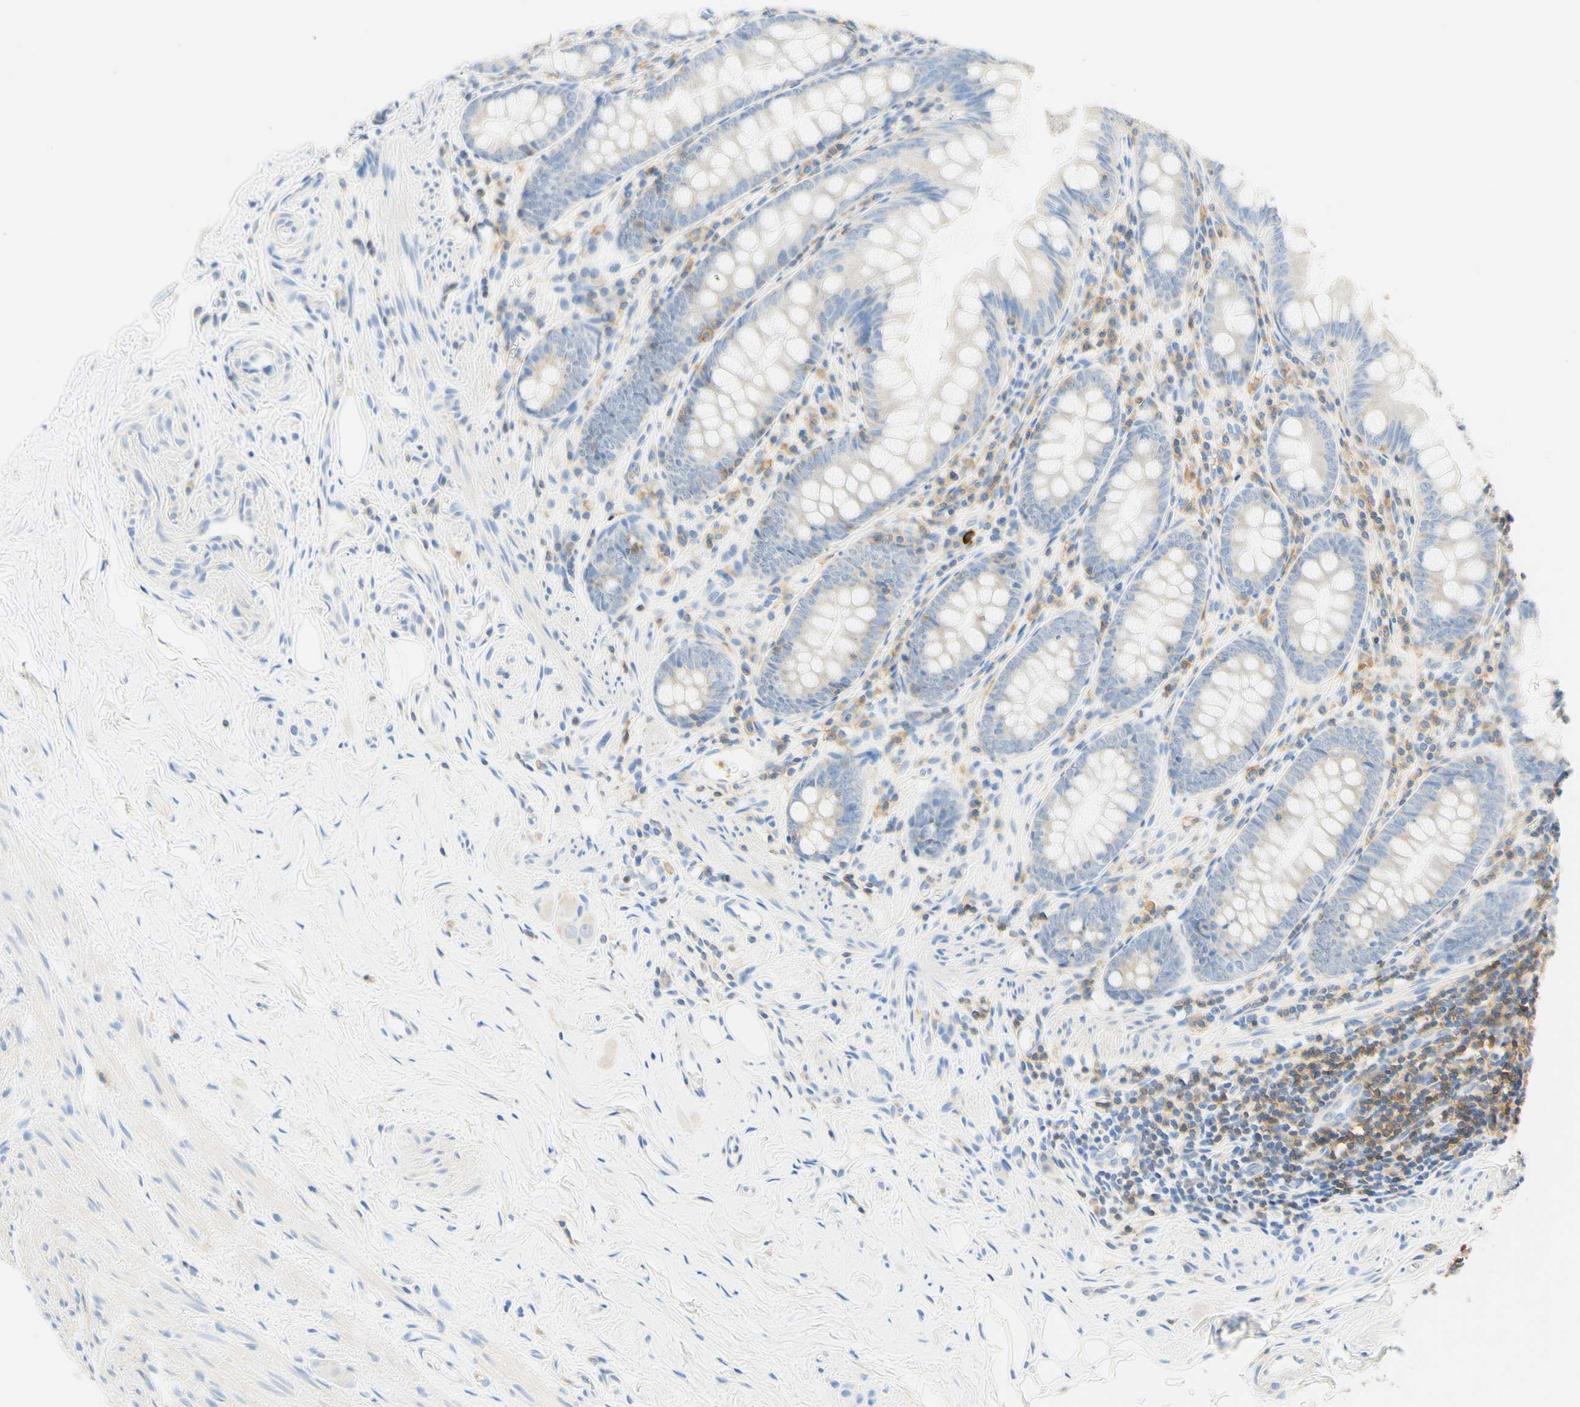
{"staining": {"intensity": "weak", "quantity": "25%-75%", "location": "cytoplasmic/membranous"}, "tissue": "appendix", "cell_type": "Glandular cells", "image_type": "normal", "snomed": [{"axis": "morphology", "description": "Normal tissue, NOS"}, {"axis": "topography", "description": "Appendix"}], "caption": "Immunohistochemical staining of benign appendix reveals low levels of weak cytoplasmic/membranous staining in approximately 25%-75% of glandular cells. The staining is performed using DAB (3,3'-diaminobenzidine) brown chromogen to label protein expression. The nuclei are counter-stained blue using hematoxylin.", "gene": "LAT", "patient": {"sex": "female", "age": 77}}